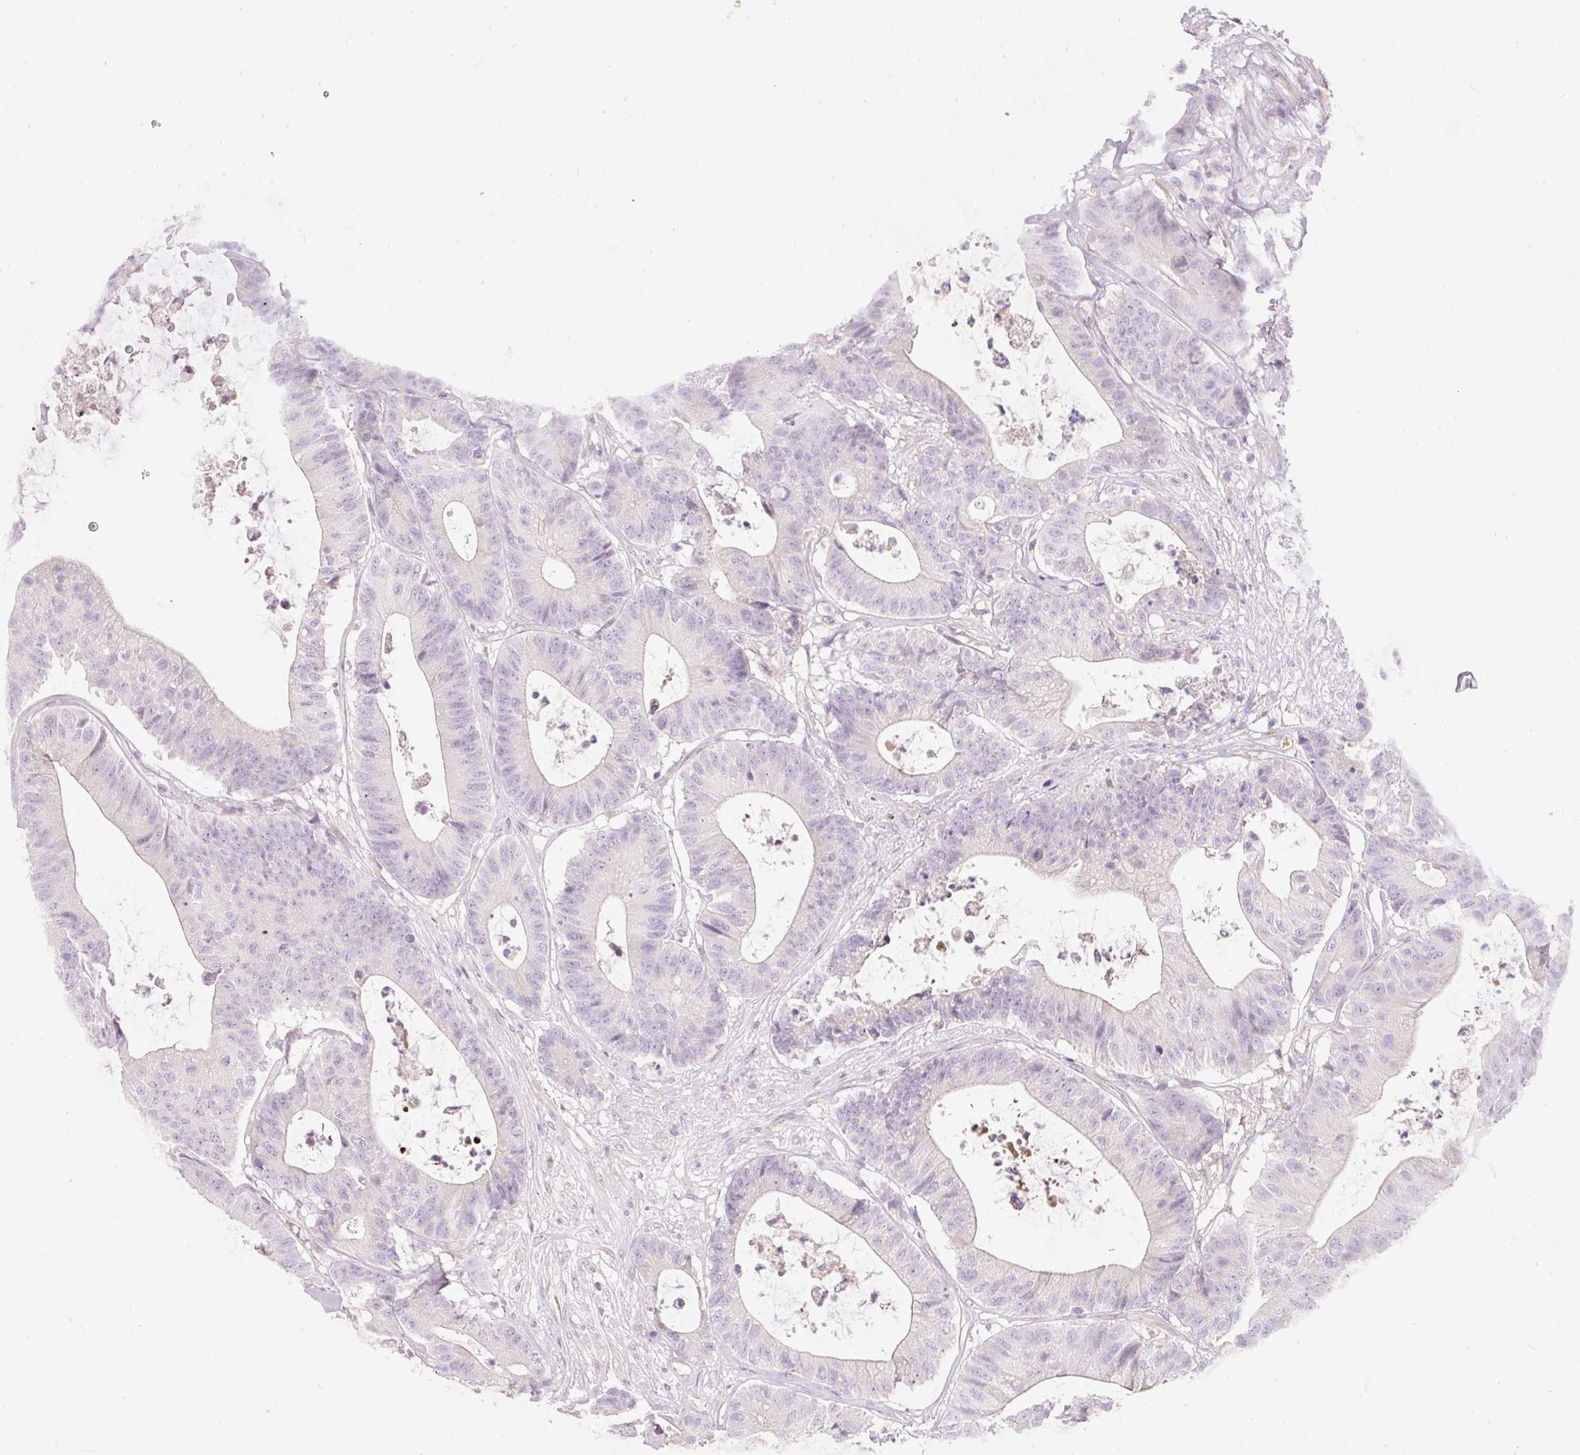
{"staining": {"intensity": "negative", "quantity": "none", "location": "none"}, "tissue": "colorectal cancer", "cell_type": "Tumor cells", "image_type": "cancer", "snomed": [{"axis": "morphology", "description": "Adenocarcinoma, NOS"}, {"axis": "topography", "description": "Colon"}], "caption": "Immunohistochemistry of colorectal adenocarcinoma demonstrates no staining in tumor cells.", "gene": "NBPF11", "patient": {"sex": "female", "age": 84}}